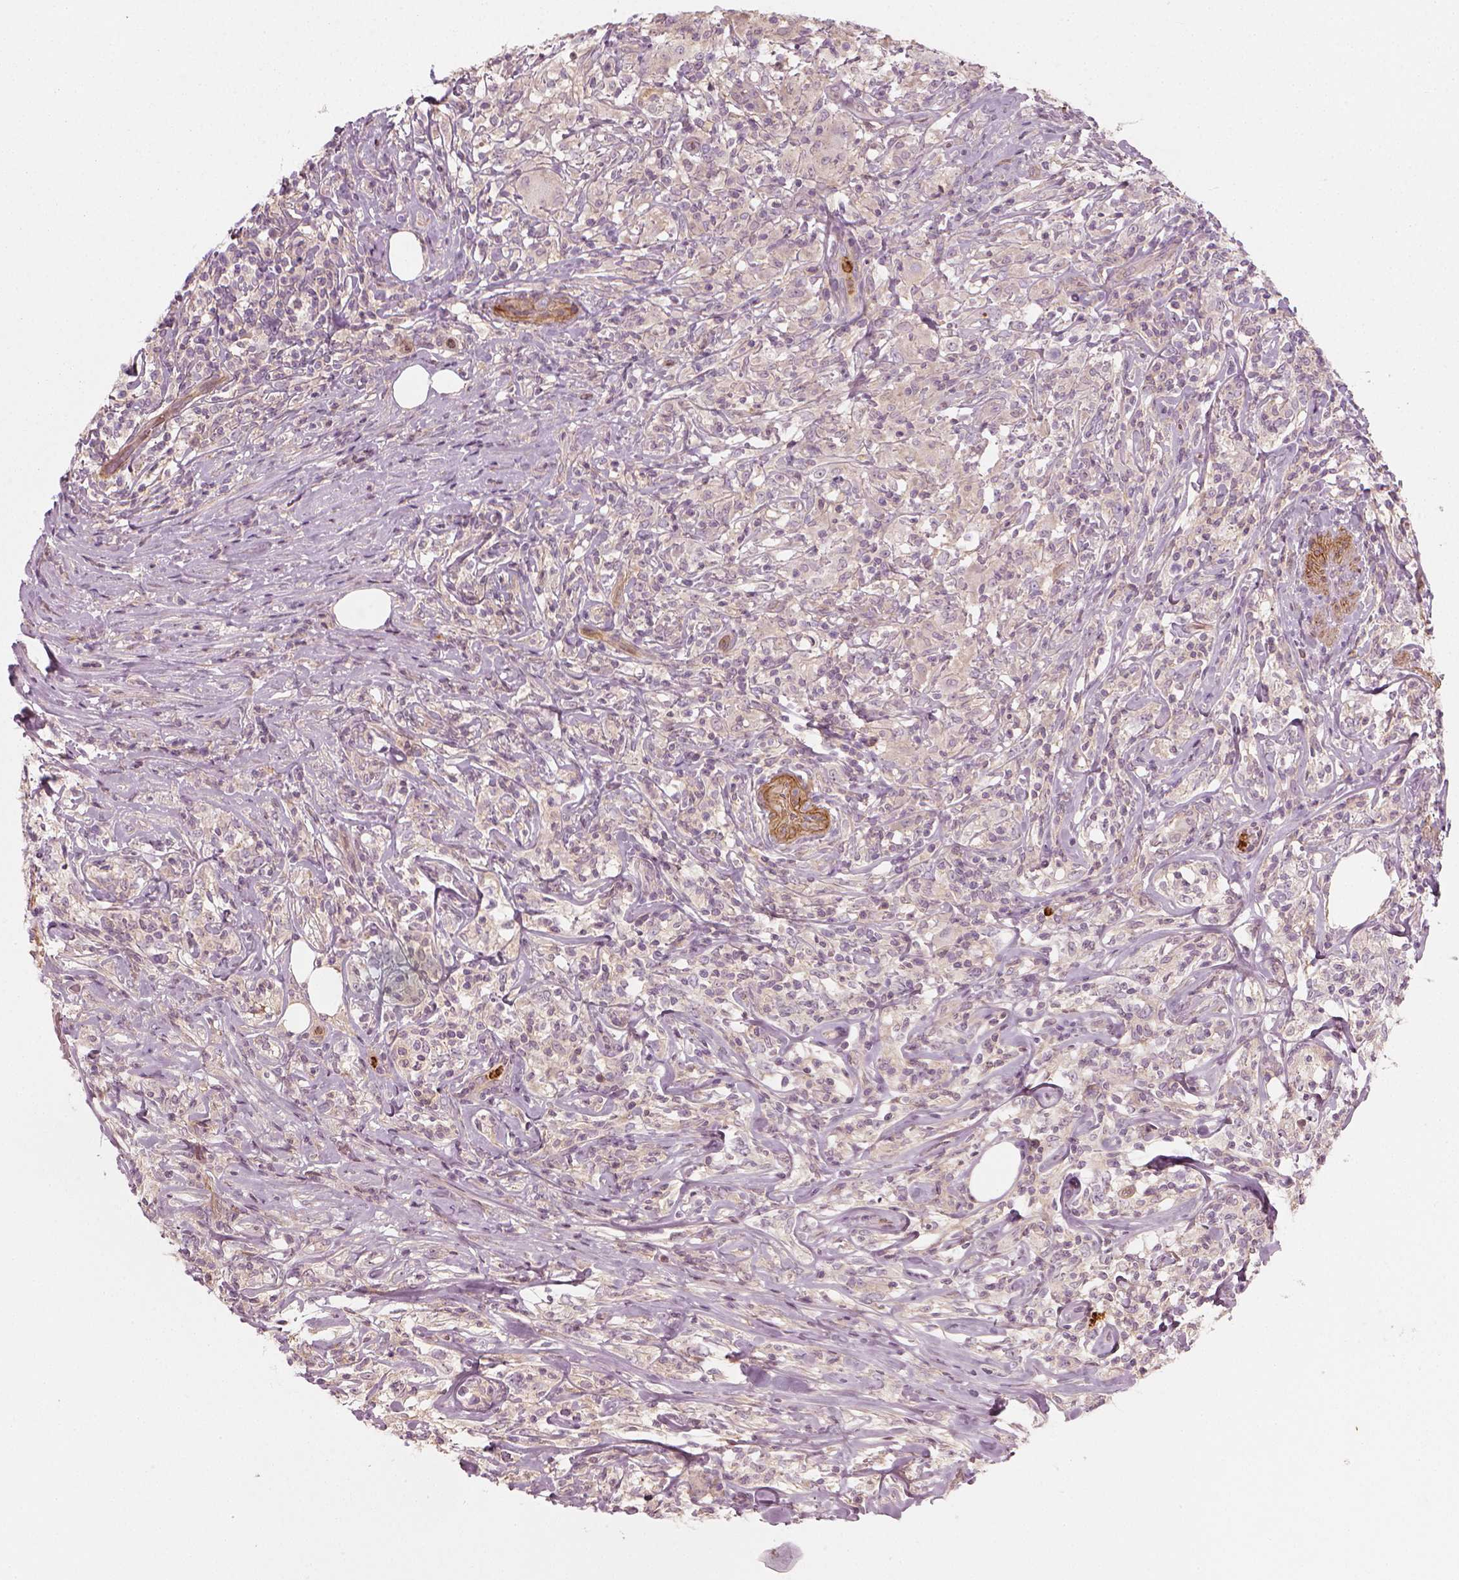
{"staining": {"intensity": "negative", "quantity": "none", "location": "none"}, "tissue": "lymphoma", "cell_type": "Tumor cells", "image_type": "cancer", "snomed": [{"axis": "morphology", "description": "Malignant lymphoma, non-Hodgkin's type, High grade"}, {"axis": "topography", "description": "Lymph node"}], "caption": "This is an immunohistochemistry histopathology image of lymphoma. There is no staining in tumor cells.", "gene": "NPTN", "patient": {"sex": "female", "age": 84}}